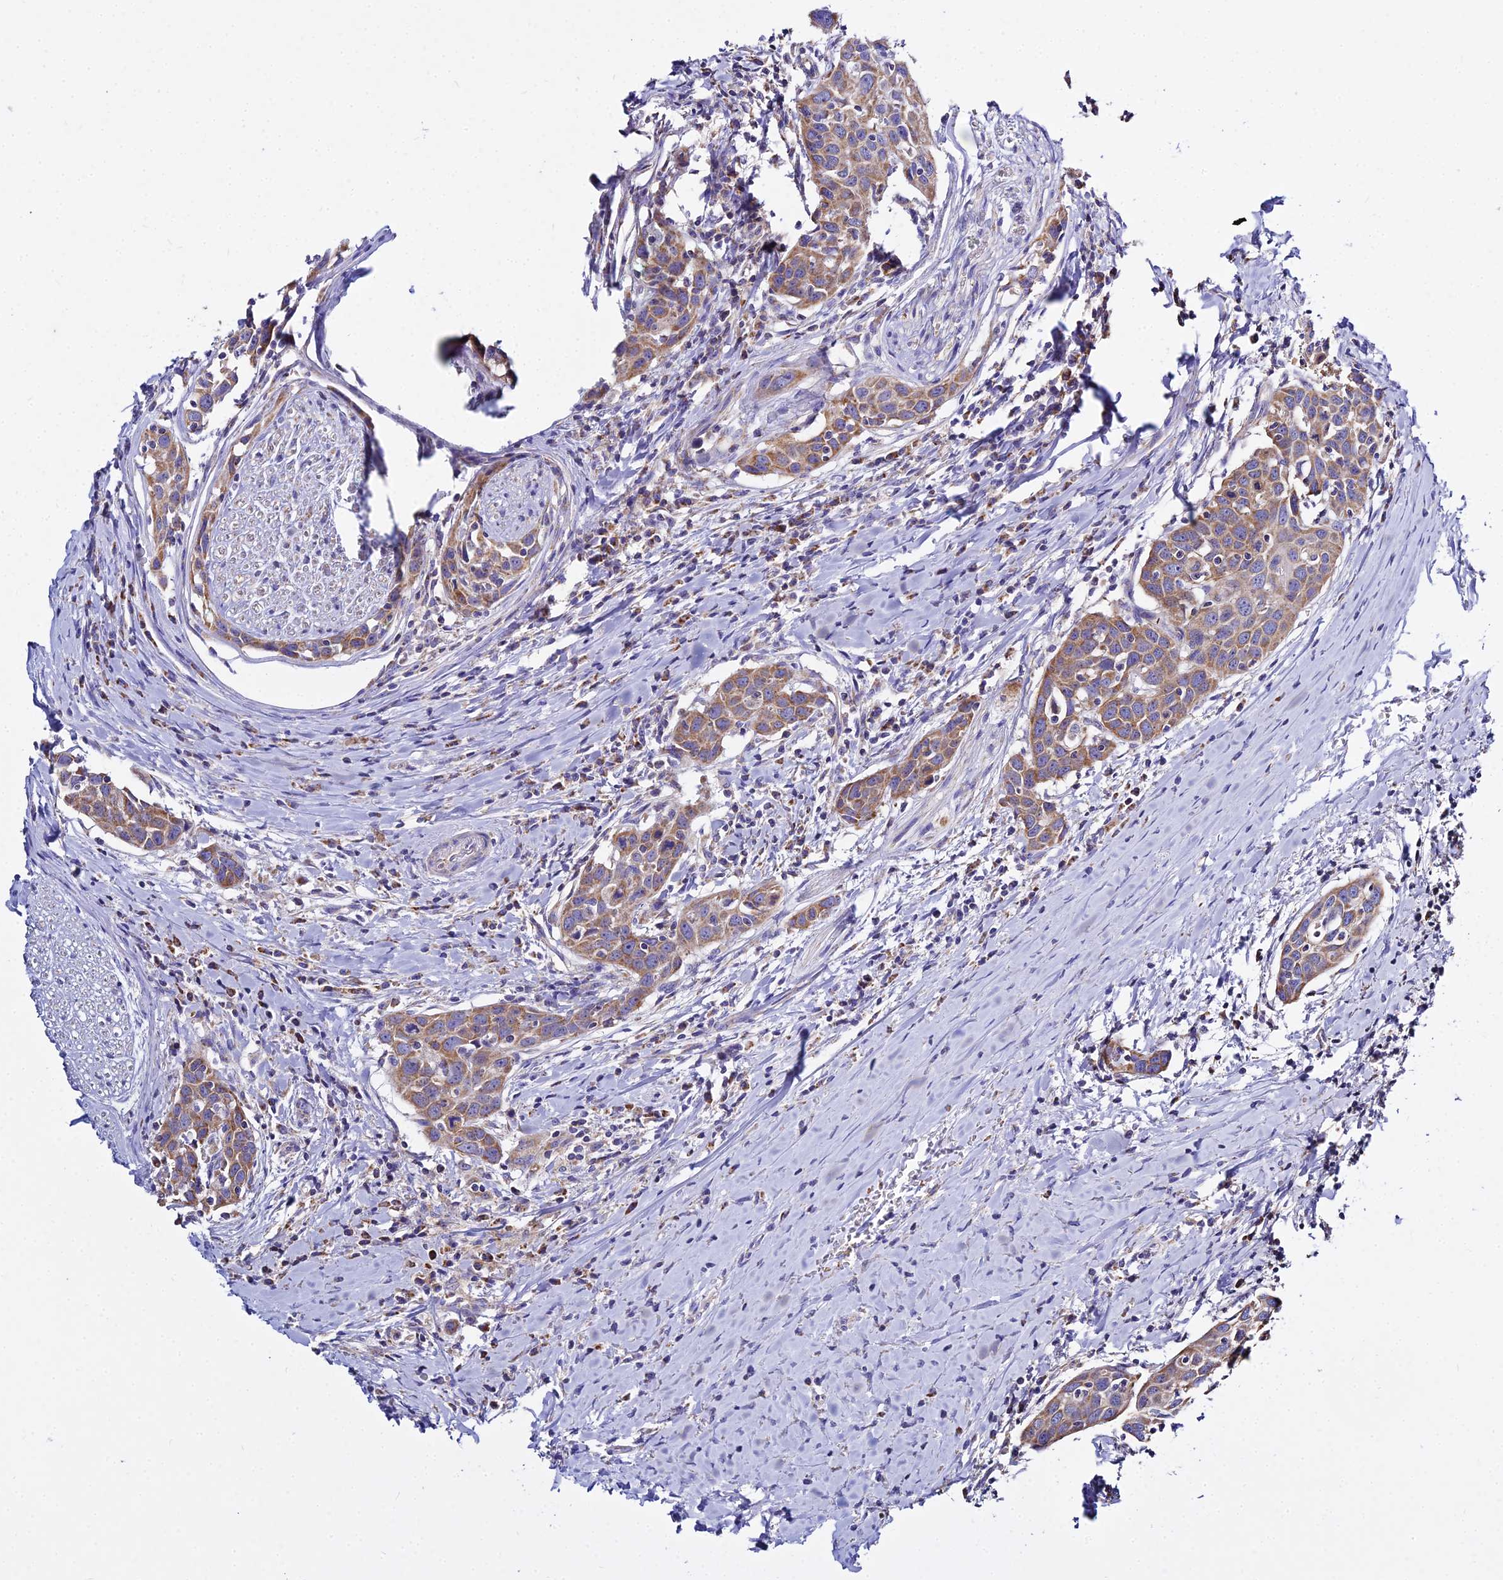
{"staining": {"intensity": "moderate", "quantity": ">75%", "location": "cytoplasmic/membranous"}, "tissue": "head and neck cancer", "cell_type": "Tumor cells", "image_type": "cancer", "snomed": [{"axis": "morphology", "description": "Squamous cell carcinoma, NOS"}, {"axis": "topography", "description": "Oral tissue"}, {"axis": "topography", "description": "Head-Neck"}], "caption": "Immunohistochemical staining of human head and neck cancer (squamous cell carcinoma) reveals moderate cytoplasmic/membranous protein expression in approximately >75% of tumor cells.", "gene": "TYW5", "patient": {"sex": "female", "age": 50}}